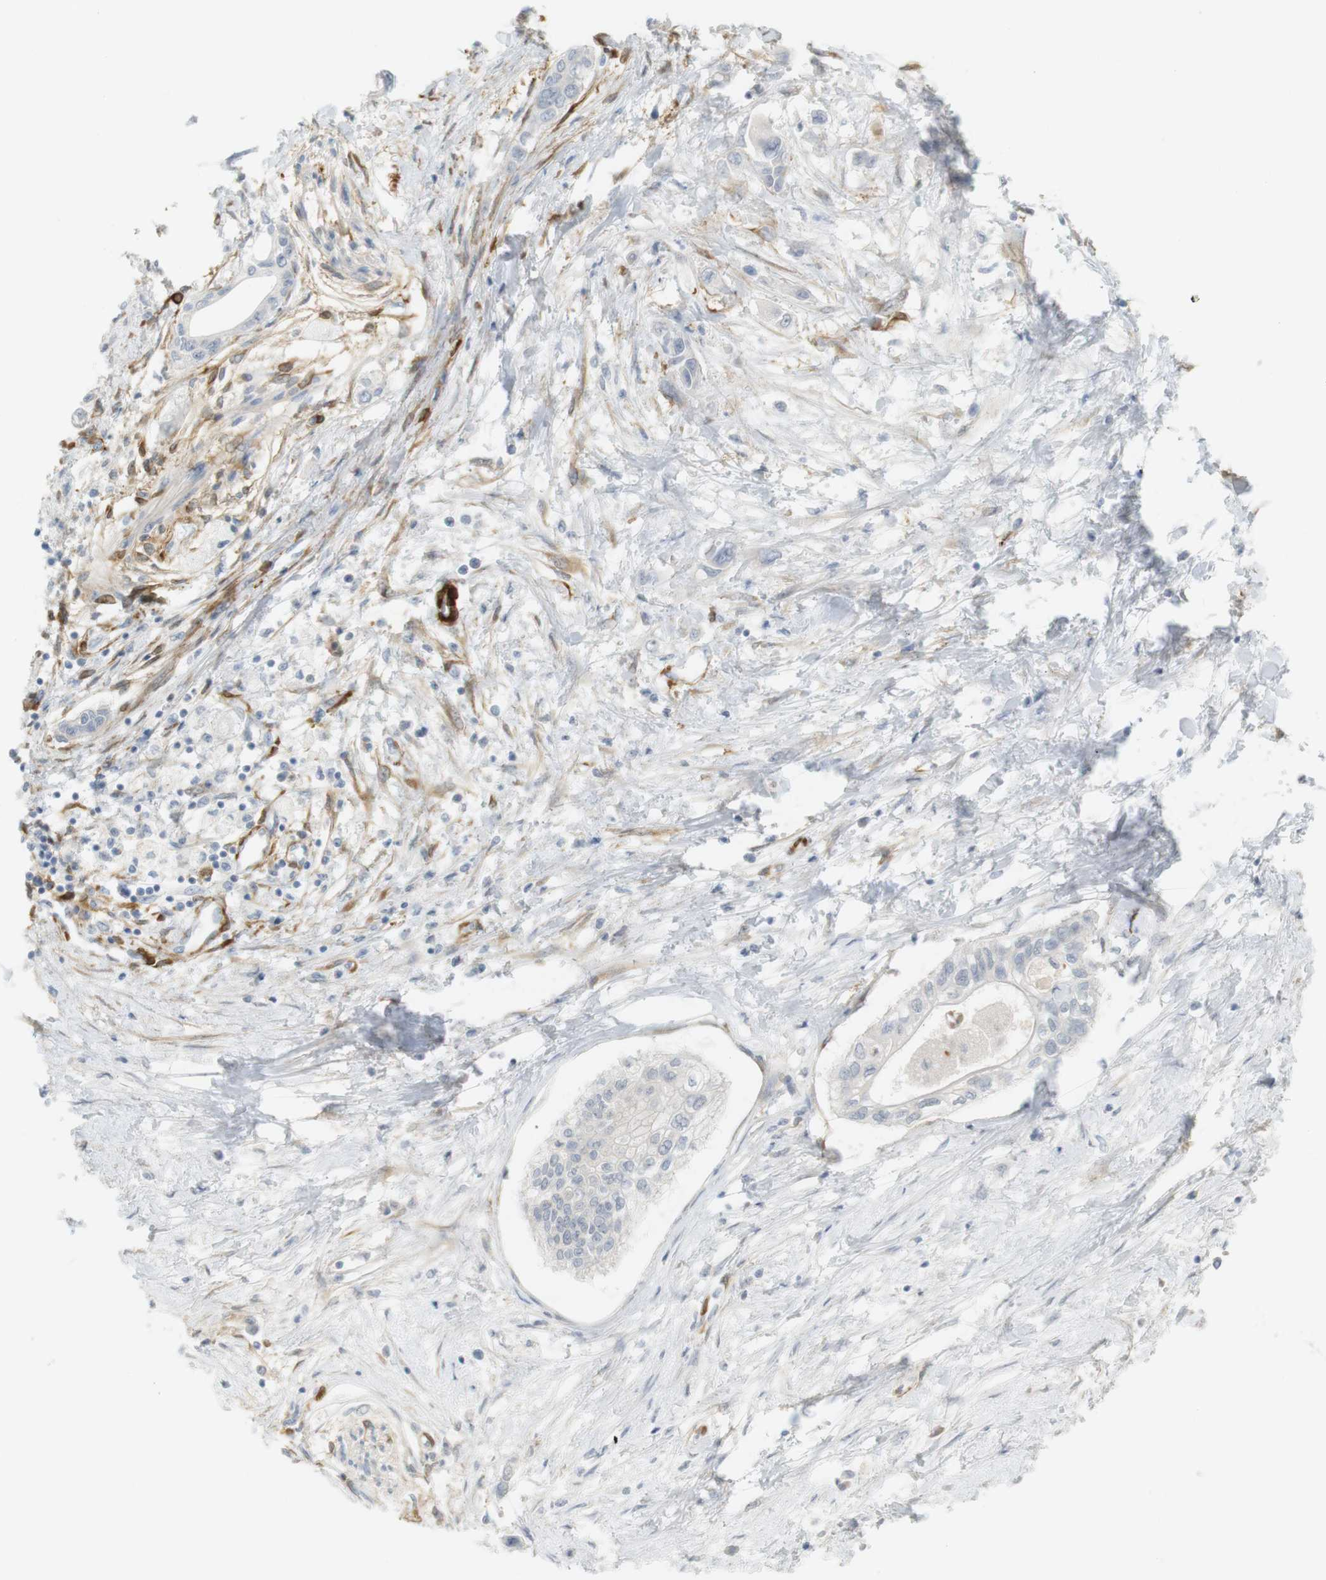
{"staining": {"intensity": "negative", "quantity": "none", "location": "none"}, "tissue": "pancreatic cancer", "cell_type": "Tumor cells", "image_type": "cancer", "snomed": [{"axis": "morphology", "description": "Adenocarcinoma, NOS"}, {"axis": "topography", "description": "Pancreas"}], "caption": "An image of pancreatic cancer stained for a protein displays no brown staining in tumor cells.", "gene": "PDE3A", "patient": {"sex": "female", "age": 77}}